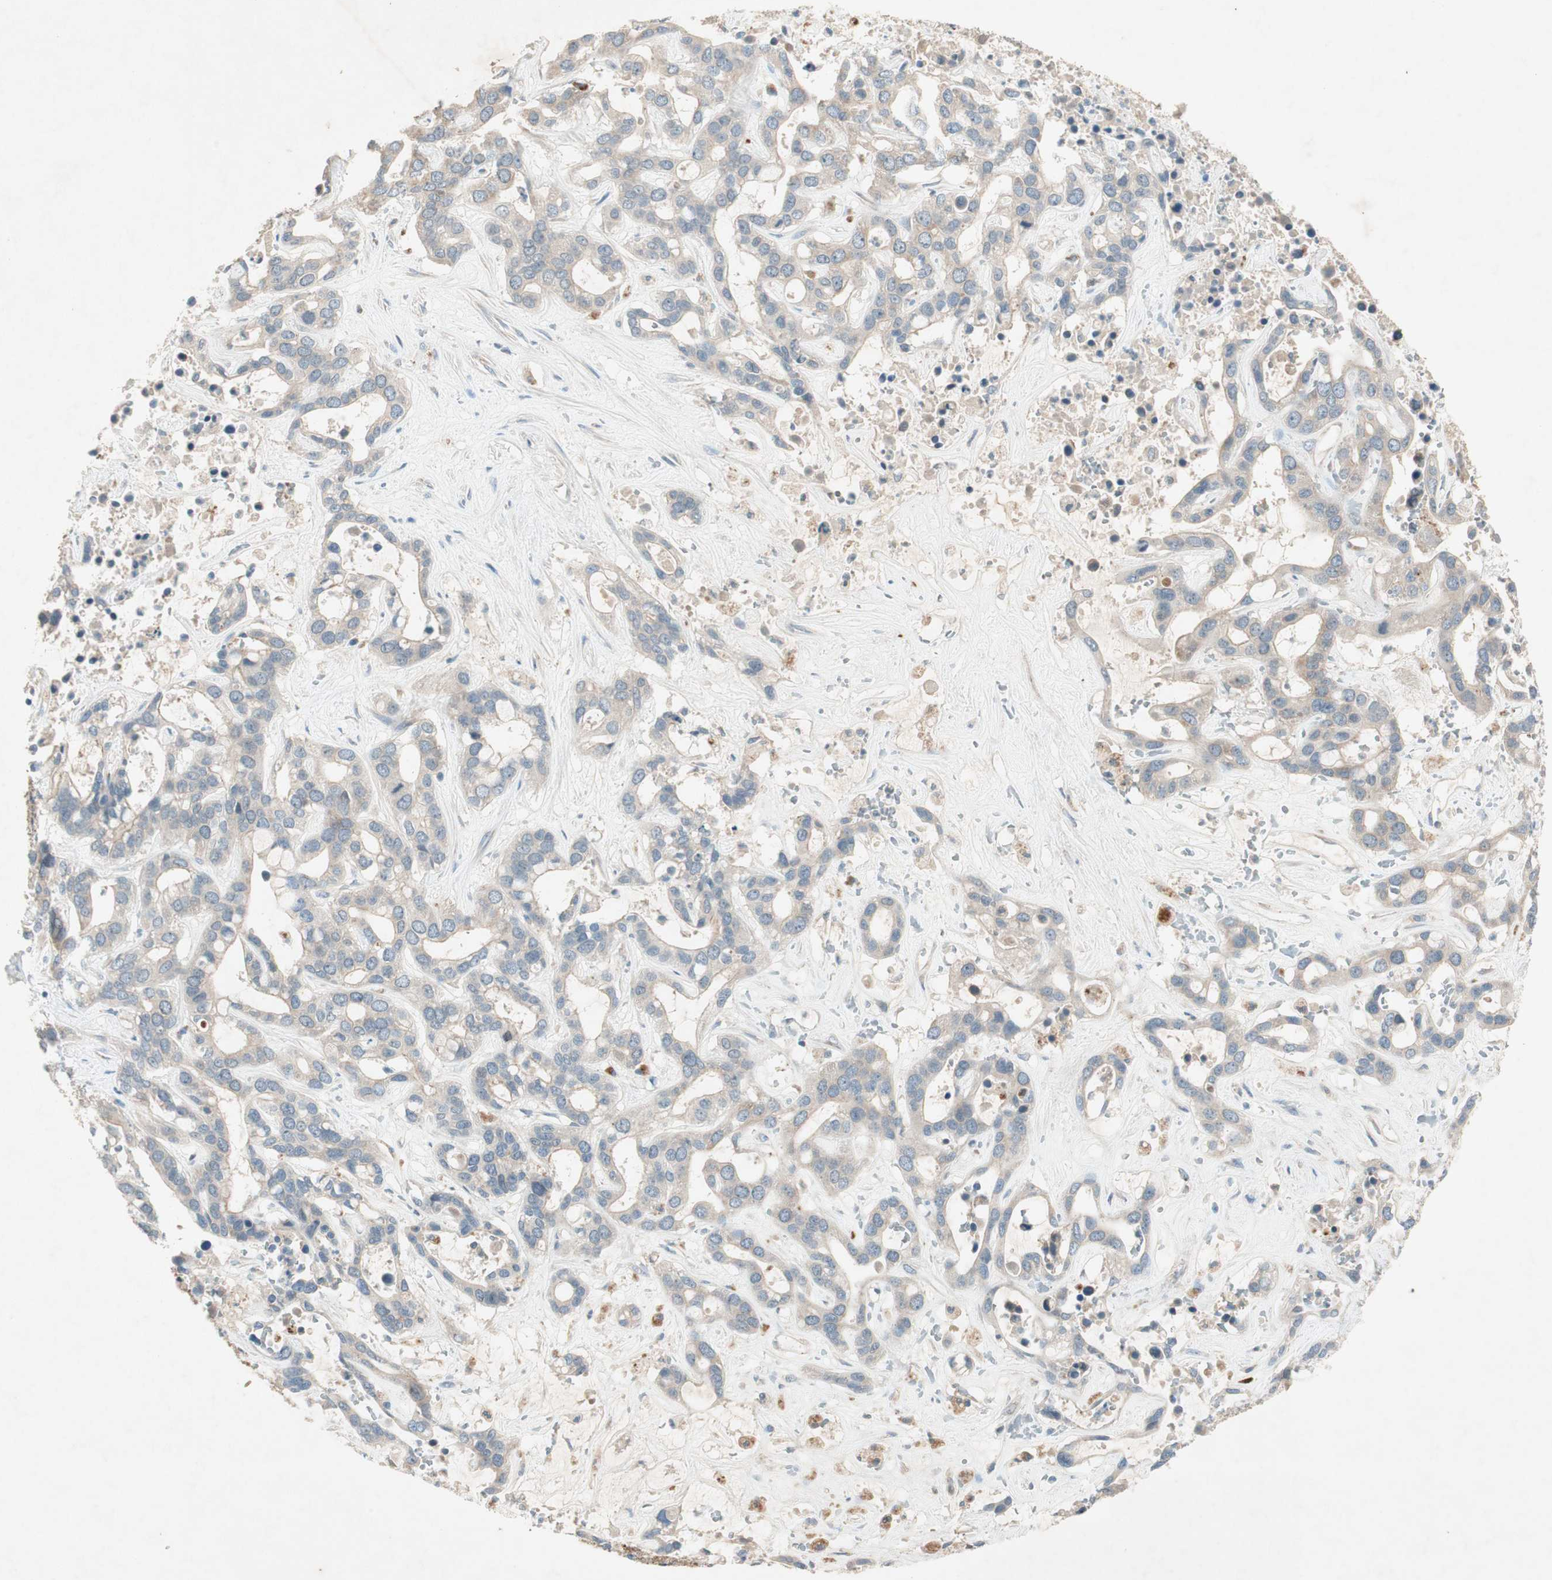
{"staining": {"intensity": "moderate", "quantity": ">75%", "location": "cytoplasmic/membranous"}, "tissue": "liver cancer", "cell_type": "Tumor cells", "image_type": "cancer", "snomed": [{"axis": "morphology", "description": "Cholangiocarcinoma"}, {"axis": "topography", "description": "Liver"}], "caption": "Liver cancer (cholangiocarcinoma) stained with DAB (3,3'-diaminobenzidine) immunohistochemistry displays medium levels of moderate cytoplasmic/membranous staining in approximately >75% of tumor cells. The protein of interest is shown in brown color, while the nuclei are stained blue.", "gene": "RPL23", "patient": {"sex": "female", "age": 65}}